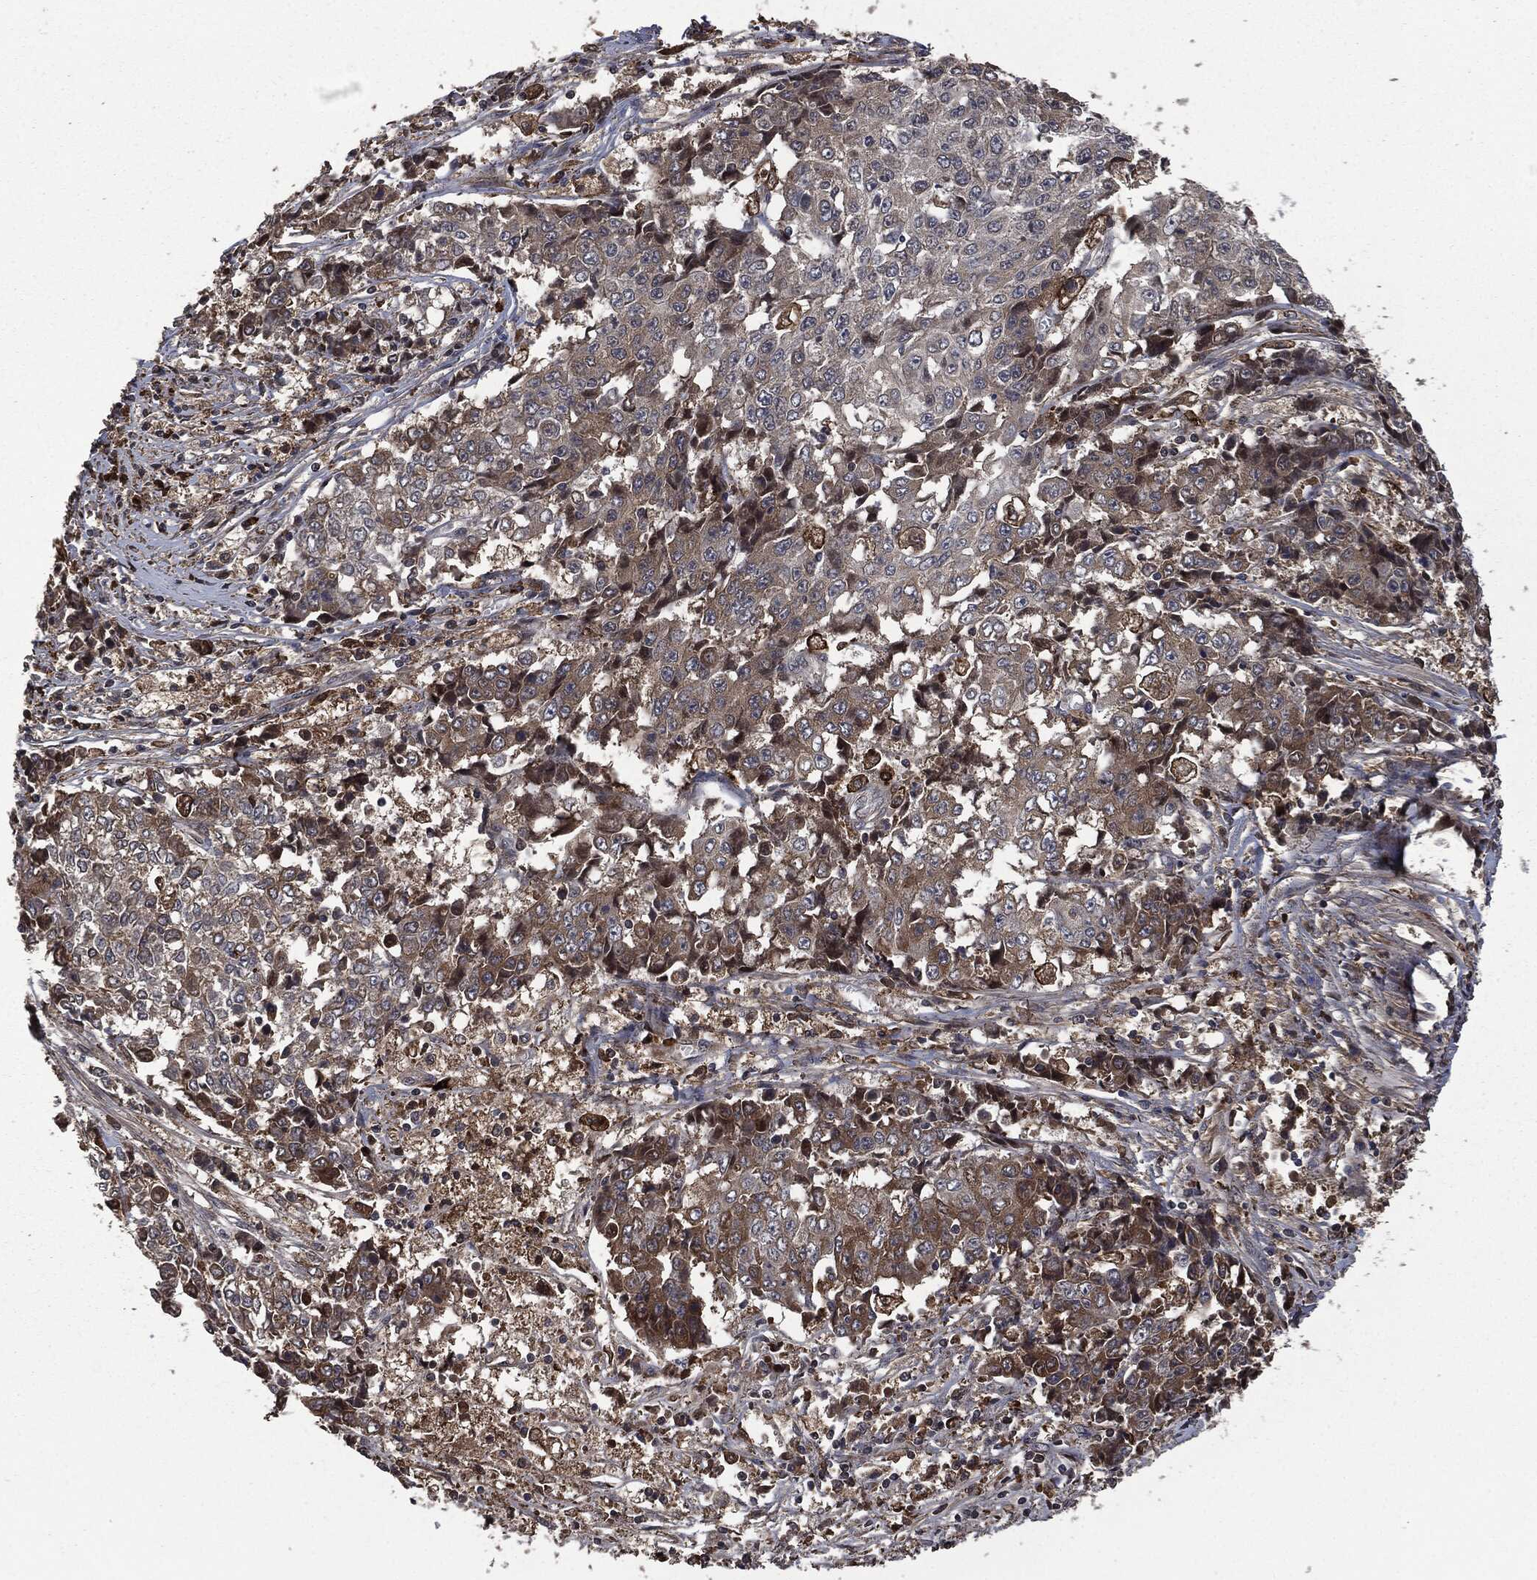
{"staining": {"intensity": "moderate", "quantity": "<25%", "location": "cytoplasmic/membranous"}, "tissue": "ovarian cancer", "cell_type": "Tumor cells", "image_type": "cancer", "snomed": [{"axis": "morphology", "description": "Carcinoma, endometroid"}, {"axis": "topography", "description": "Ovary"}], "caption": "An image of human endometroid carcinoma (ovarian) stained for a protein reveals moderate cytoplasmic/membranous brown staining in tumor cells. (Brightfield microscopy of DAB IHC at high magnification).", "gene": "CRABP2", "patient": {"sex": "female", "age": 42}}